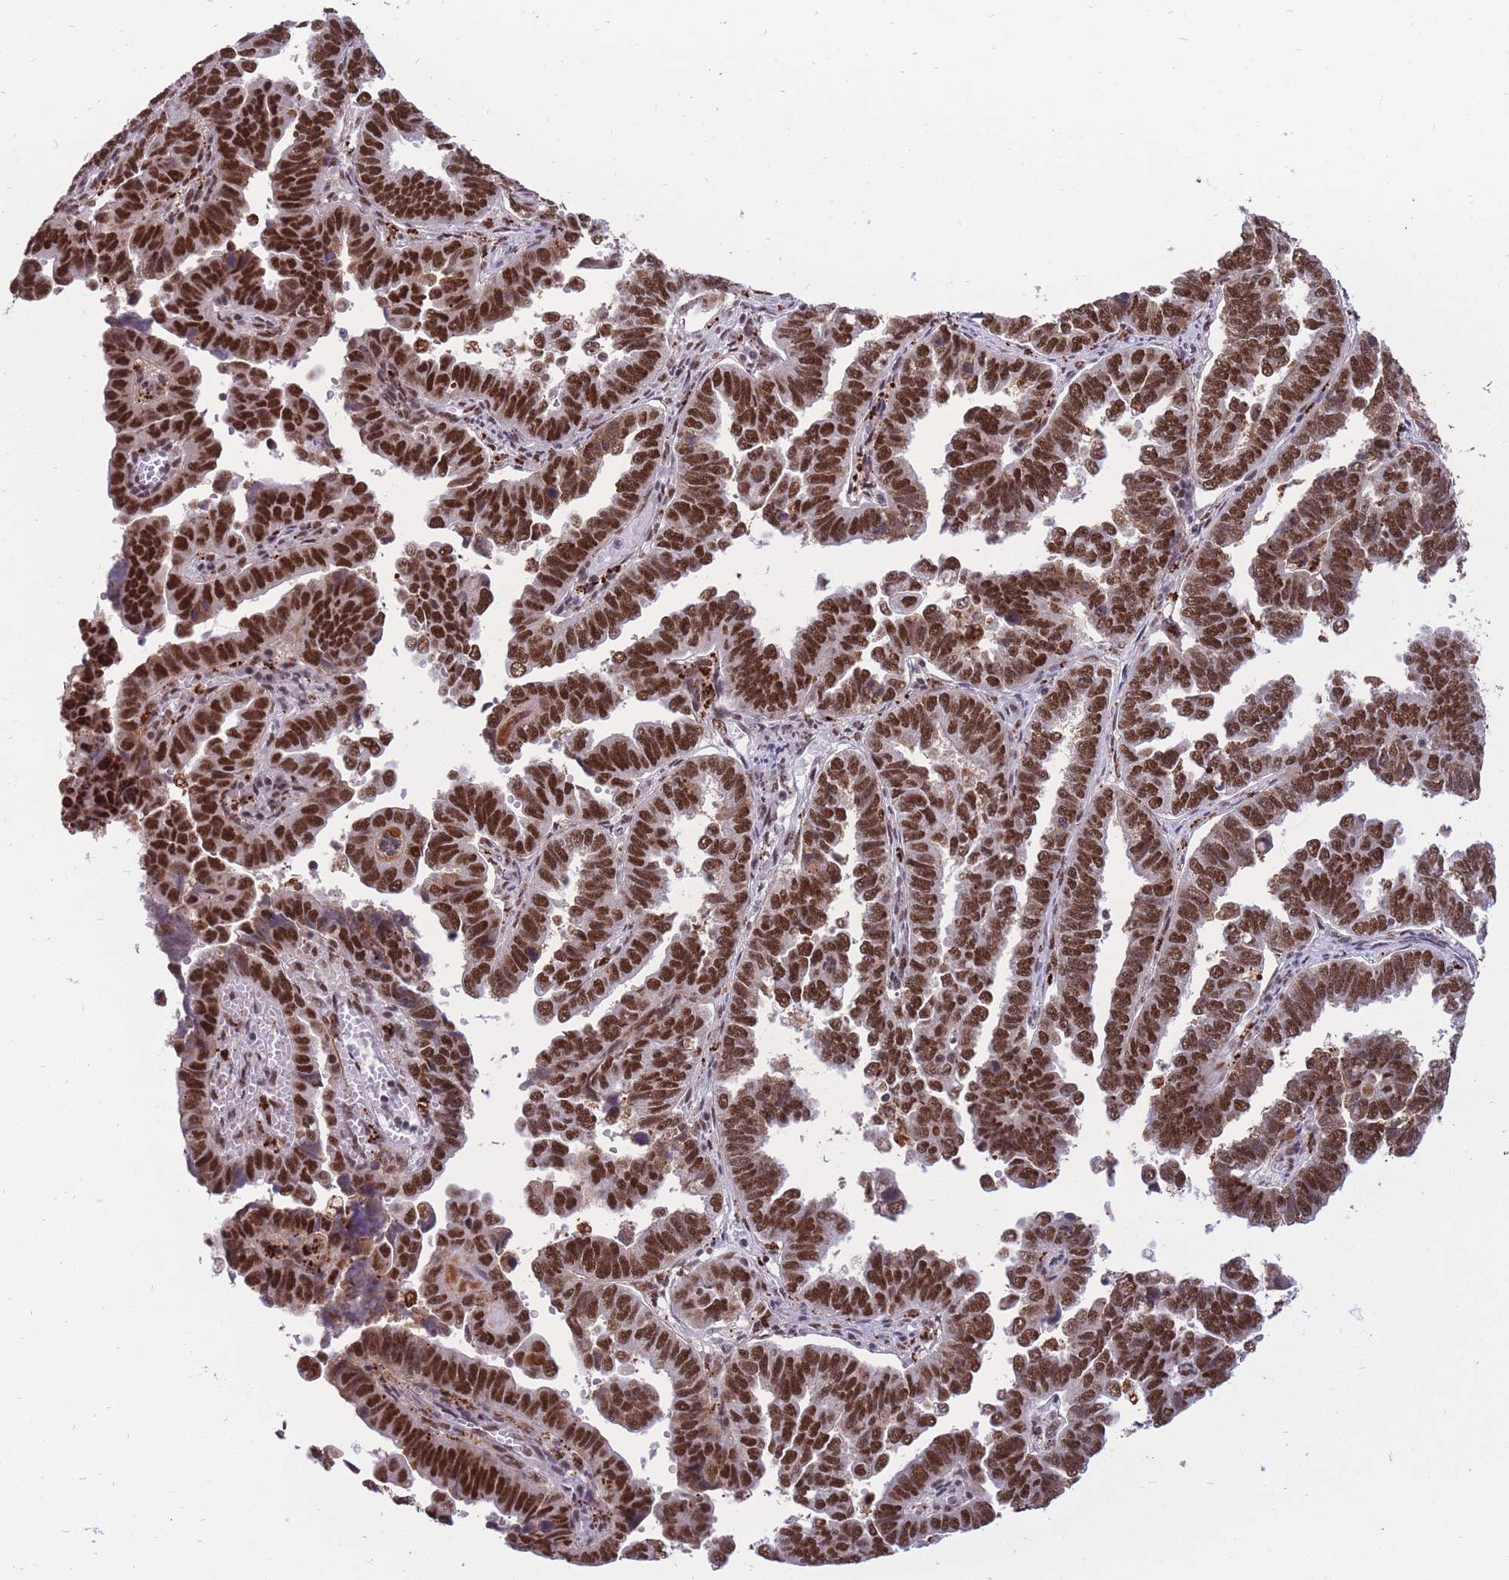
{"staining": {"intensity": "strong", "quantity": ">75%", "location": "nuclear"}, "tissue": "endometrial cancer", "cell_type": "Tumor cells", "image_type": "cancer", "snomed": [{"axis": "morphology", "description": "Adenocarcinoma, NOS"}, {"axis": "topography", "description": "Endometrium"}], "caption": "Immunohistochemical staining of human endometrial adenocarcinoma reveals strong nuclear protein staining in approximately >75% of tumor cells.", "gene": "PRPF19", "patient": {"sex": "female", "age": 75}}